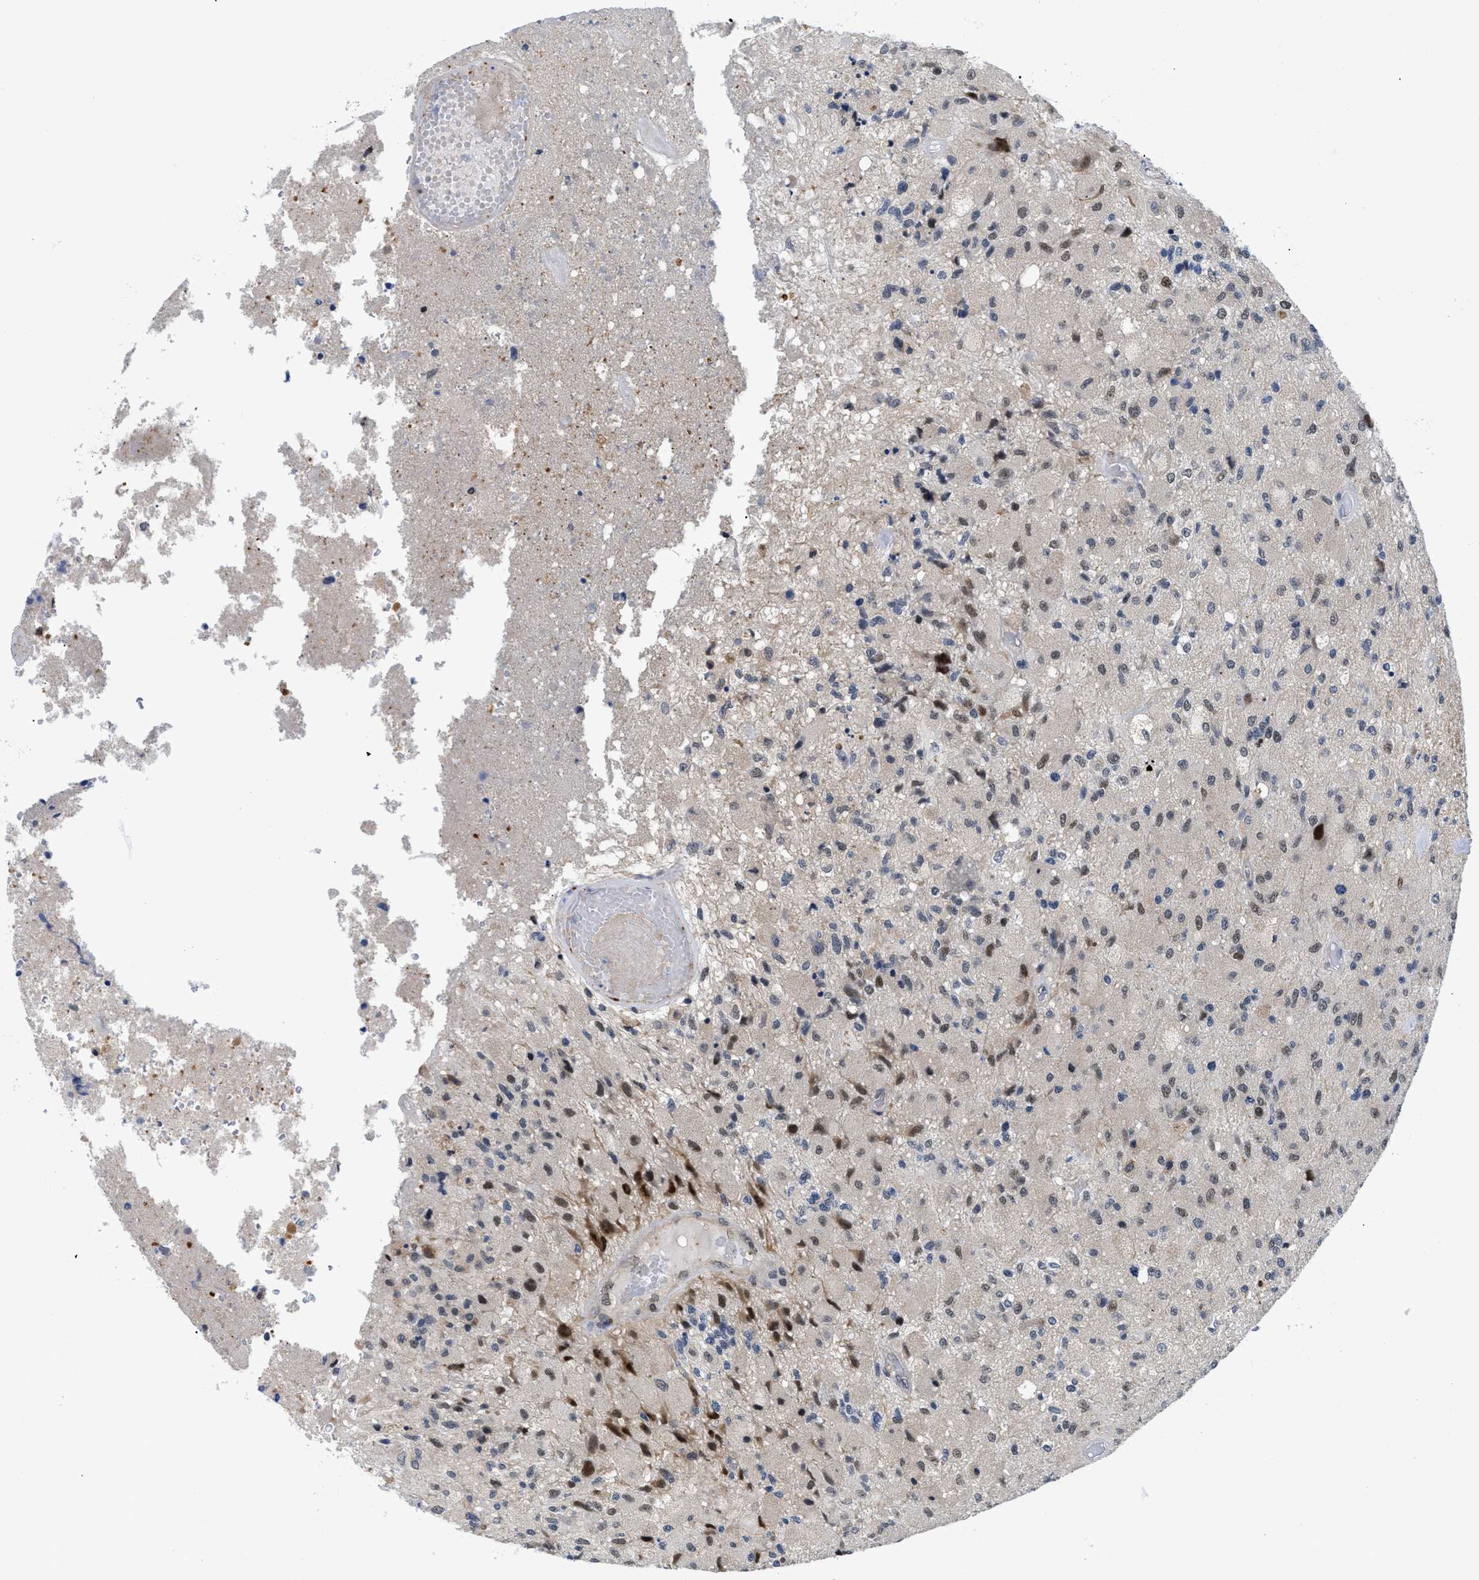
{"staining": {"intensity": "moderate", "quantity": "<25%", "location": "nuclear"}, "tissue": "glioma", "cell_type": "Tumor cells", "image_type": "cancer", "snomed": [{"axis": "morphology", "description": "Normal tissue, NOS"}, {"axis": "morphology", "description": "Glioma, malignant, High grade"}, {"axis": "topography", "description": "Cerebral cortex"}], "caption": "Protein staining of malignant high-grade glioma tissue shows moderate nuclear staining in about <25% of tumor cells.", "gene": "SLC29A2", "patient": {"sex": "male", "age": 77}}